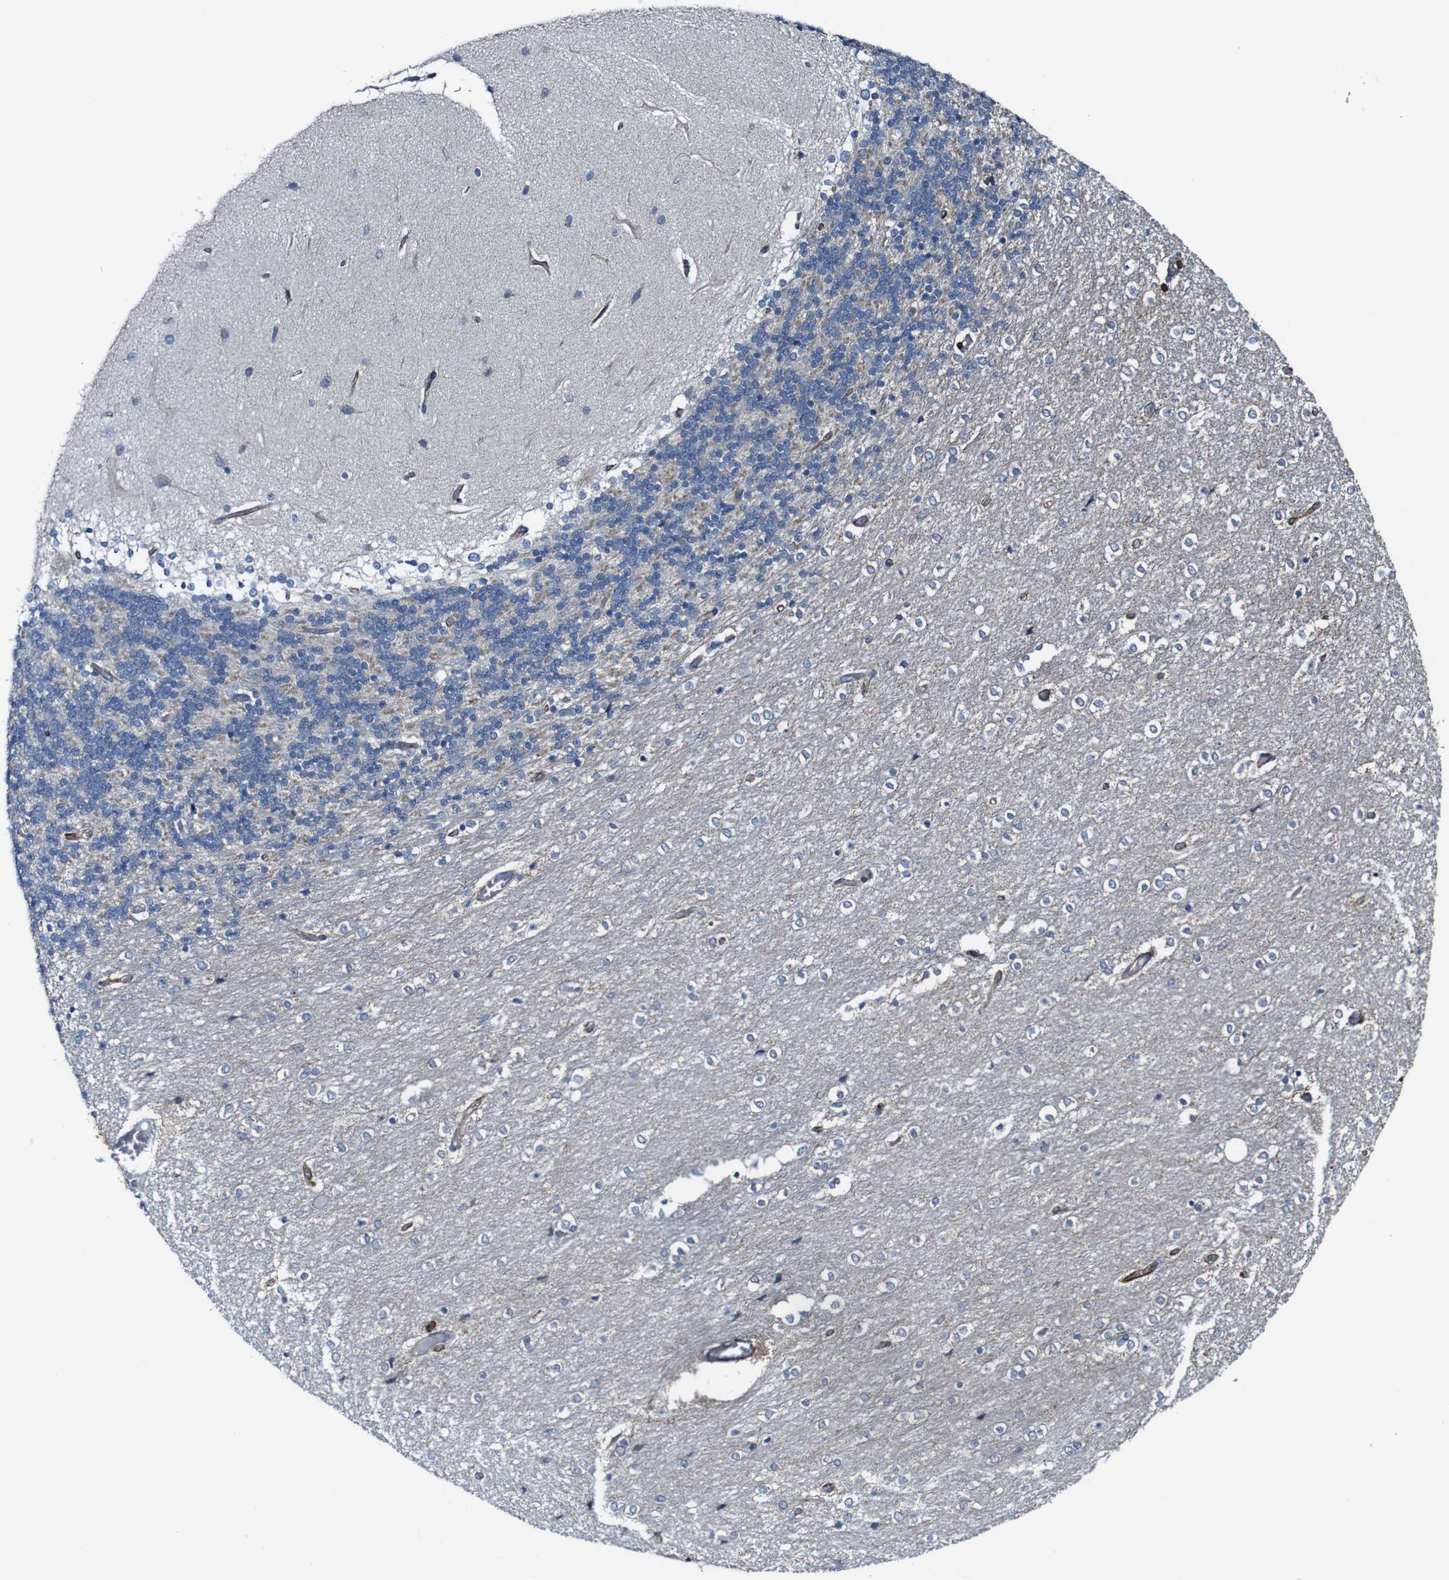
{"staining": {"intensity": "negative", "quantity": "none", "location": "none"}, "tissue": "cerebellum", "cell_type": "Cells in granular layer", "image_type": "normal", "snomed": [{"axis": "morphology", "description": "Normal tissue, NOS"}, {"axis": "topography", "description": "Cerebellum"}], "caption": "Human cerebellum stained for a protein using immunohistochemistry reveals no expression in cells in granular layer.", "gene": "JAK2", "patient": {"sex": "female", "age": 54}}